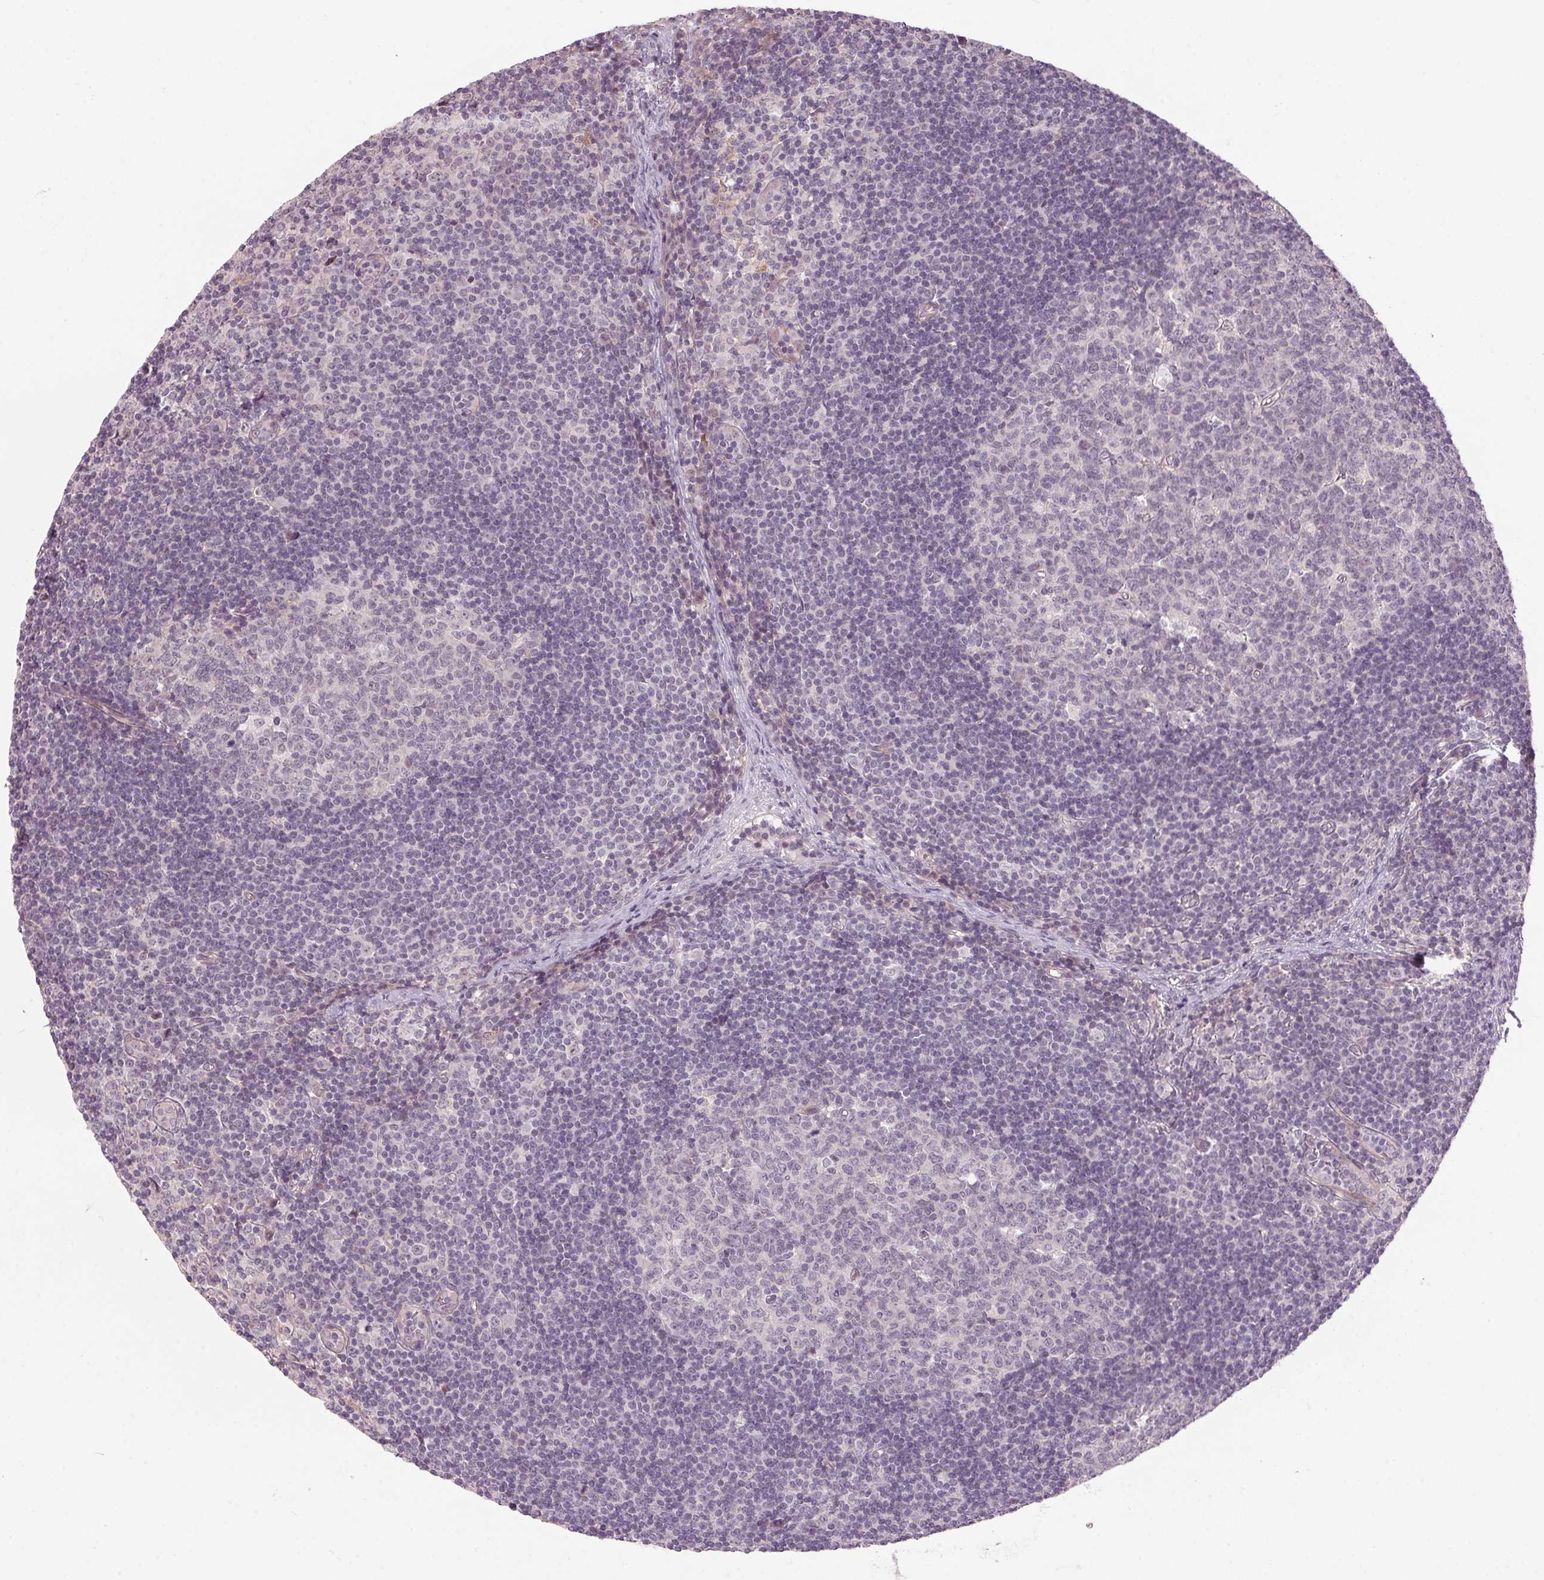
{"staining": {"intensity": "negative", "quantity": "none", "location": "none"}, "tissue": "lymph node", "cell_type": "Germinal center cells", "image_type": "normal", "snomed": [{"axis": "morphology", "description": "Normal tissue, NOS"}, {"axis": "topography", "description": "Lymph node"}], "caption": "DAB (3,3'-diaminobenzidine) immunohistochemical staining of unremarkable human lymph node shows no significant staining in germinal center cells. Brightfield microscopy of immunohistochemistry stained with DAB (brown) and hematoxylin (blue), captured at high magnification.", "gene": "TMED6", "patient": {"sex": "female", "age": 41}}